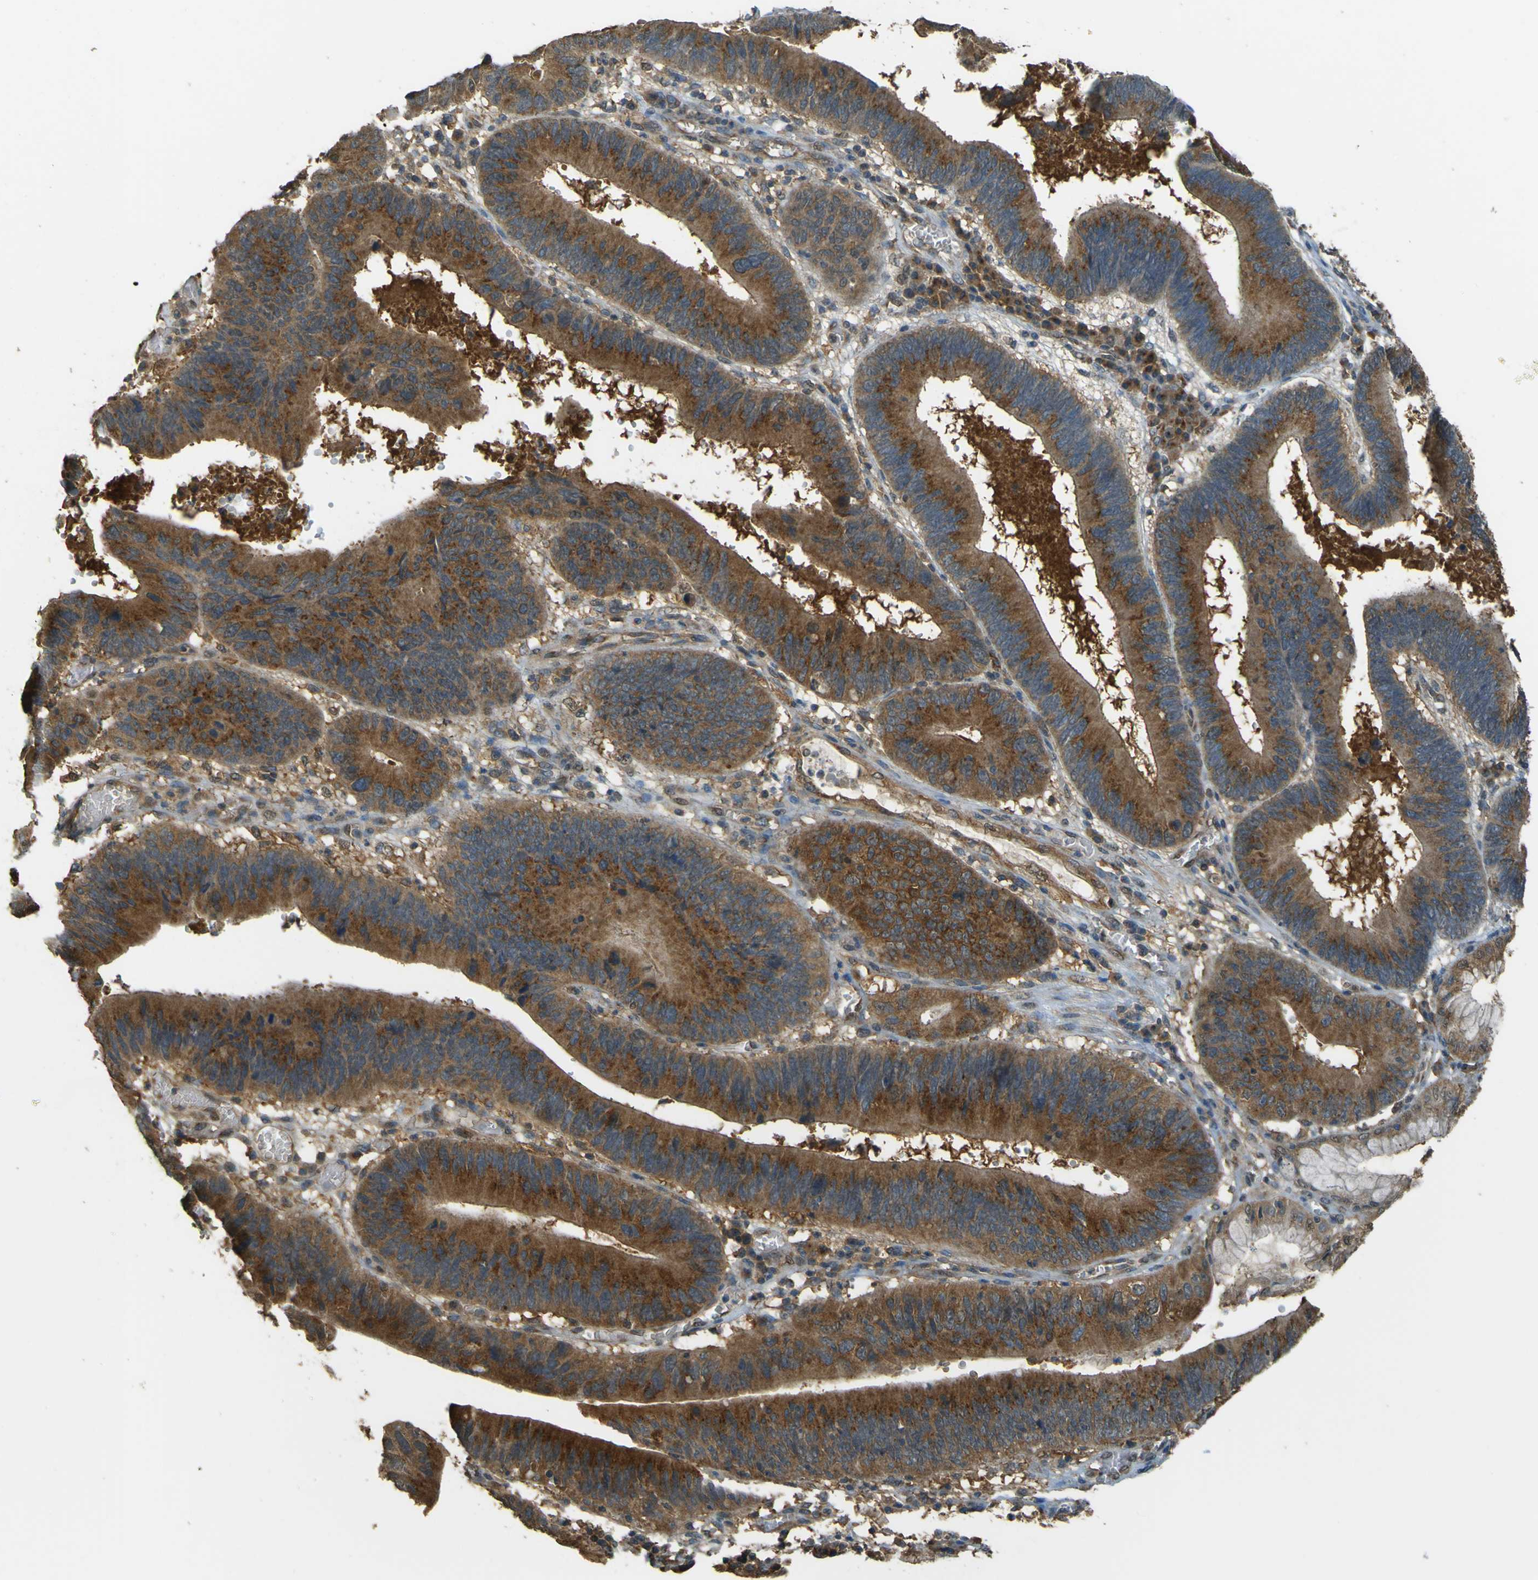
{"staining": {"intensity": "strong", "quantity": ">75%", "location": "cytoplasmic/membranous"}, "tissue": "stomach cancer", "cell_type": "Tumor cells", "image_type": "cancer", "snomed": [{"axis": "morphology", "description": "Adenocarcinoma, NOS"}, {"axis": "topography", "description": "Stomach"}], "caption": "Protein staining of stomach cancer (adenocarcinoma) tissue demonstrates strong cytoplasmic/membranous staining in about >75% of tumor cells.", "gene": "GOLGA1", "patient": {"sex": "male", "age": 59}}